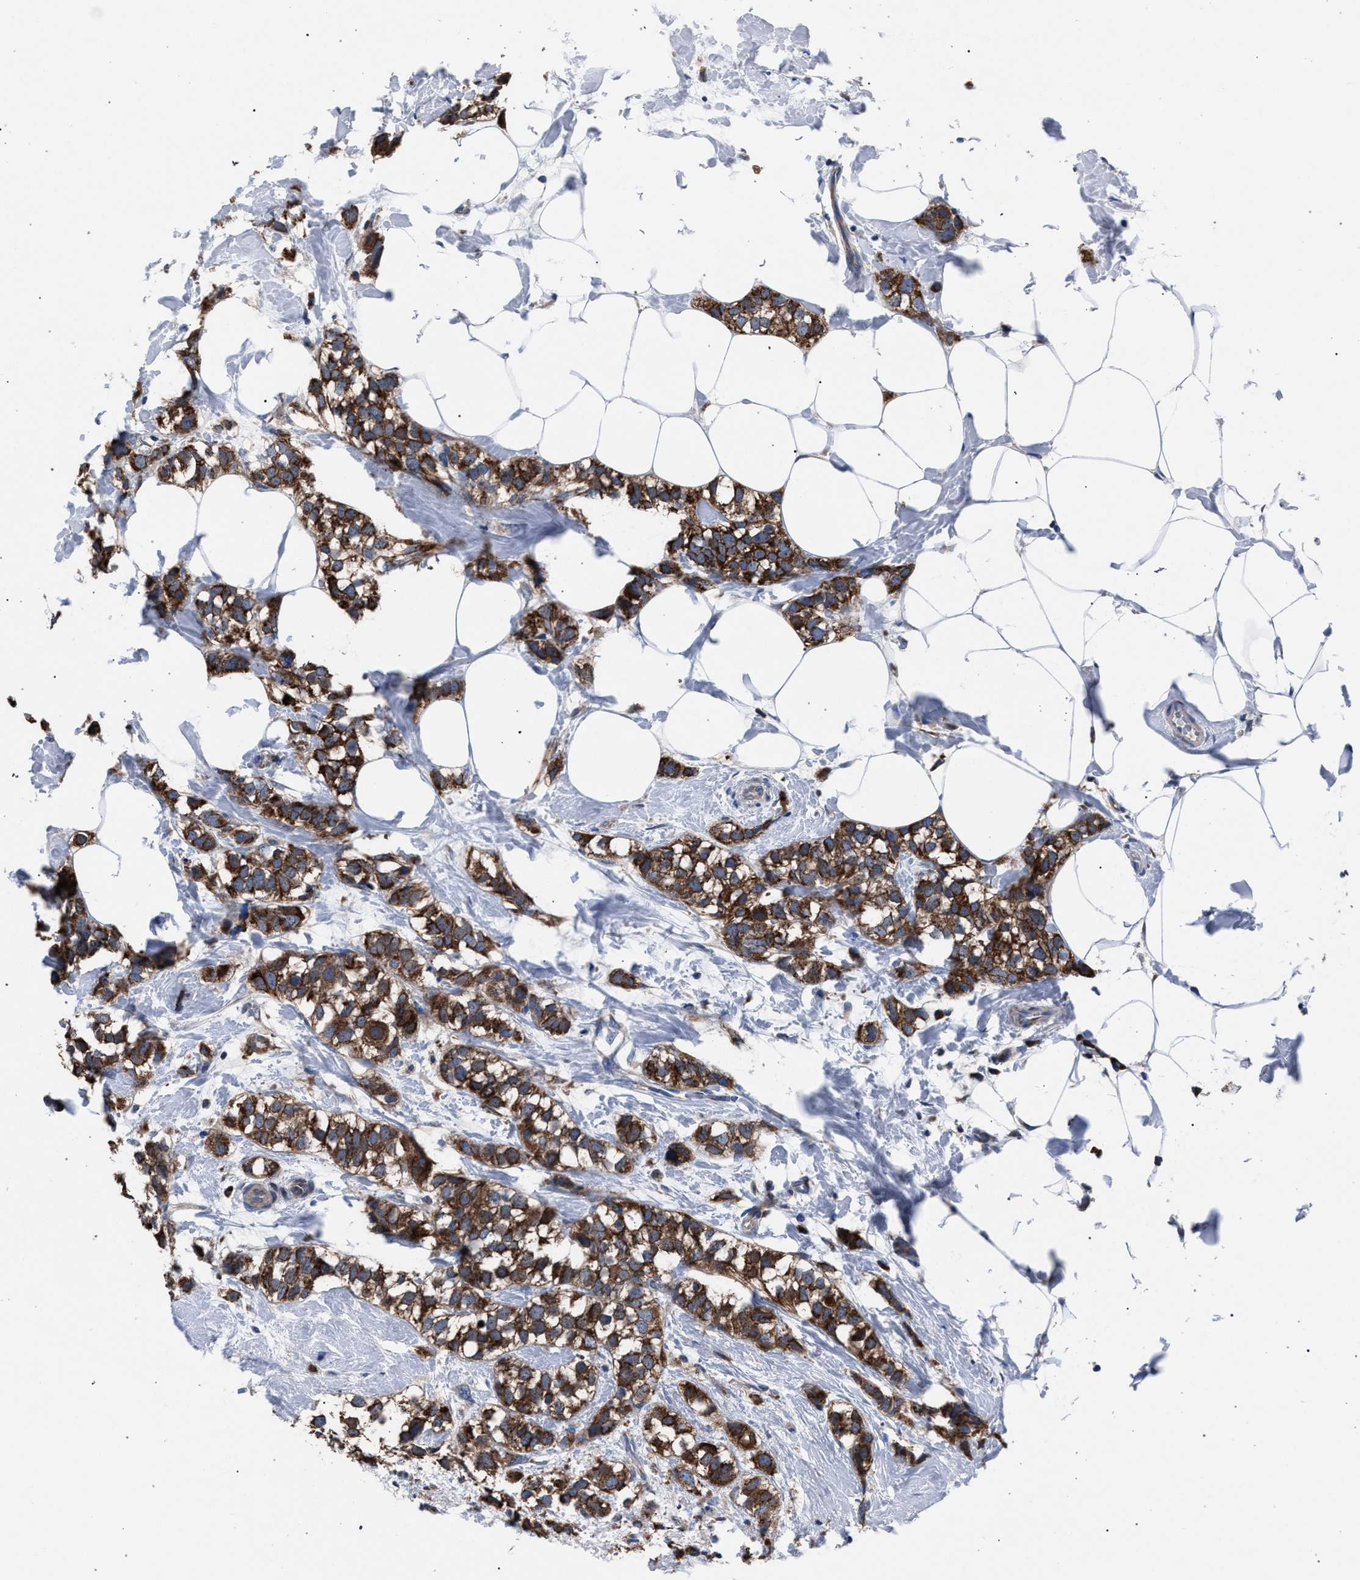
{"staining": {"intensity": "strong", "quantity": ">75%", "location": "cytoplasmic/membranous"}, "tissue": "breast cancer", "cell_type": "Tumor cells", "image_type": "cancer", "snomed": [{"axis": "morphology", "description": "Normal tissue, NOS"}, {"axis": "morphology", "description": "Duct carcinoma"}, {"axis": "topography", "description": "Breast"}], "caption": "Protein expression analysis of breast cancer (infiltrating ductal carcinoma) shows strong cytoplasmic/membranous positivity in about >75% of tumor cells. (Brightfield microscopy of DAB IHC at high magnification).", "gene": "CRYZ", "patient": {"sex": "female", "age": 50}}